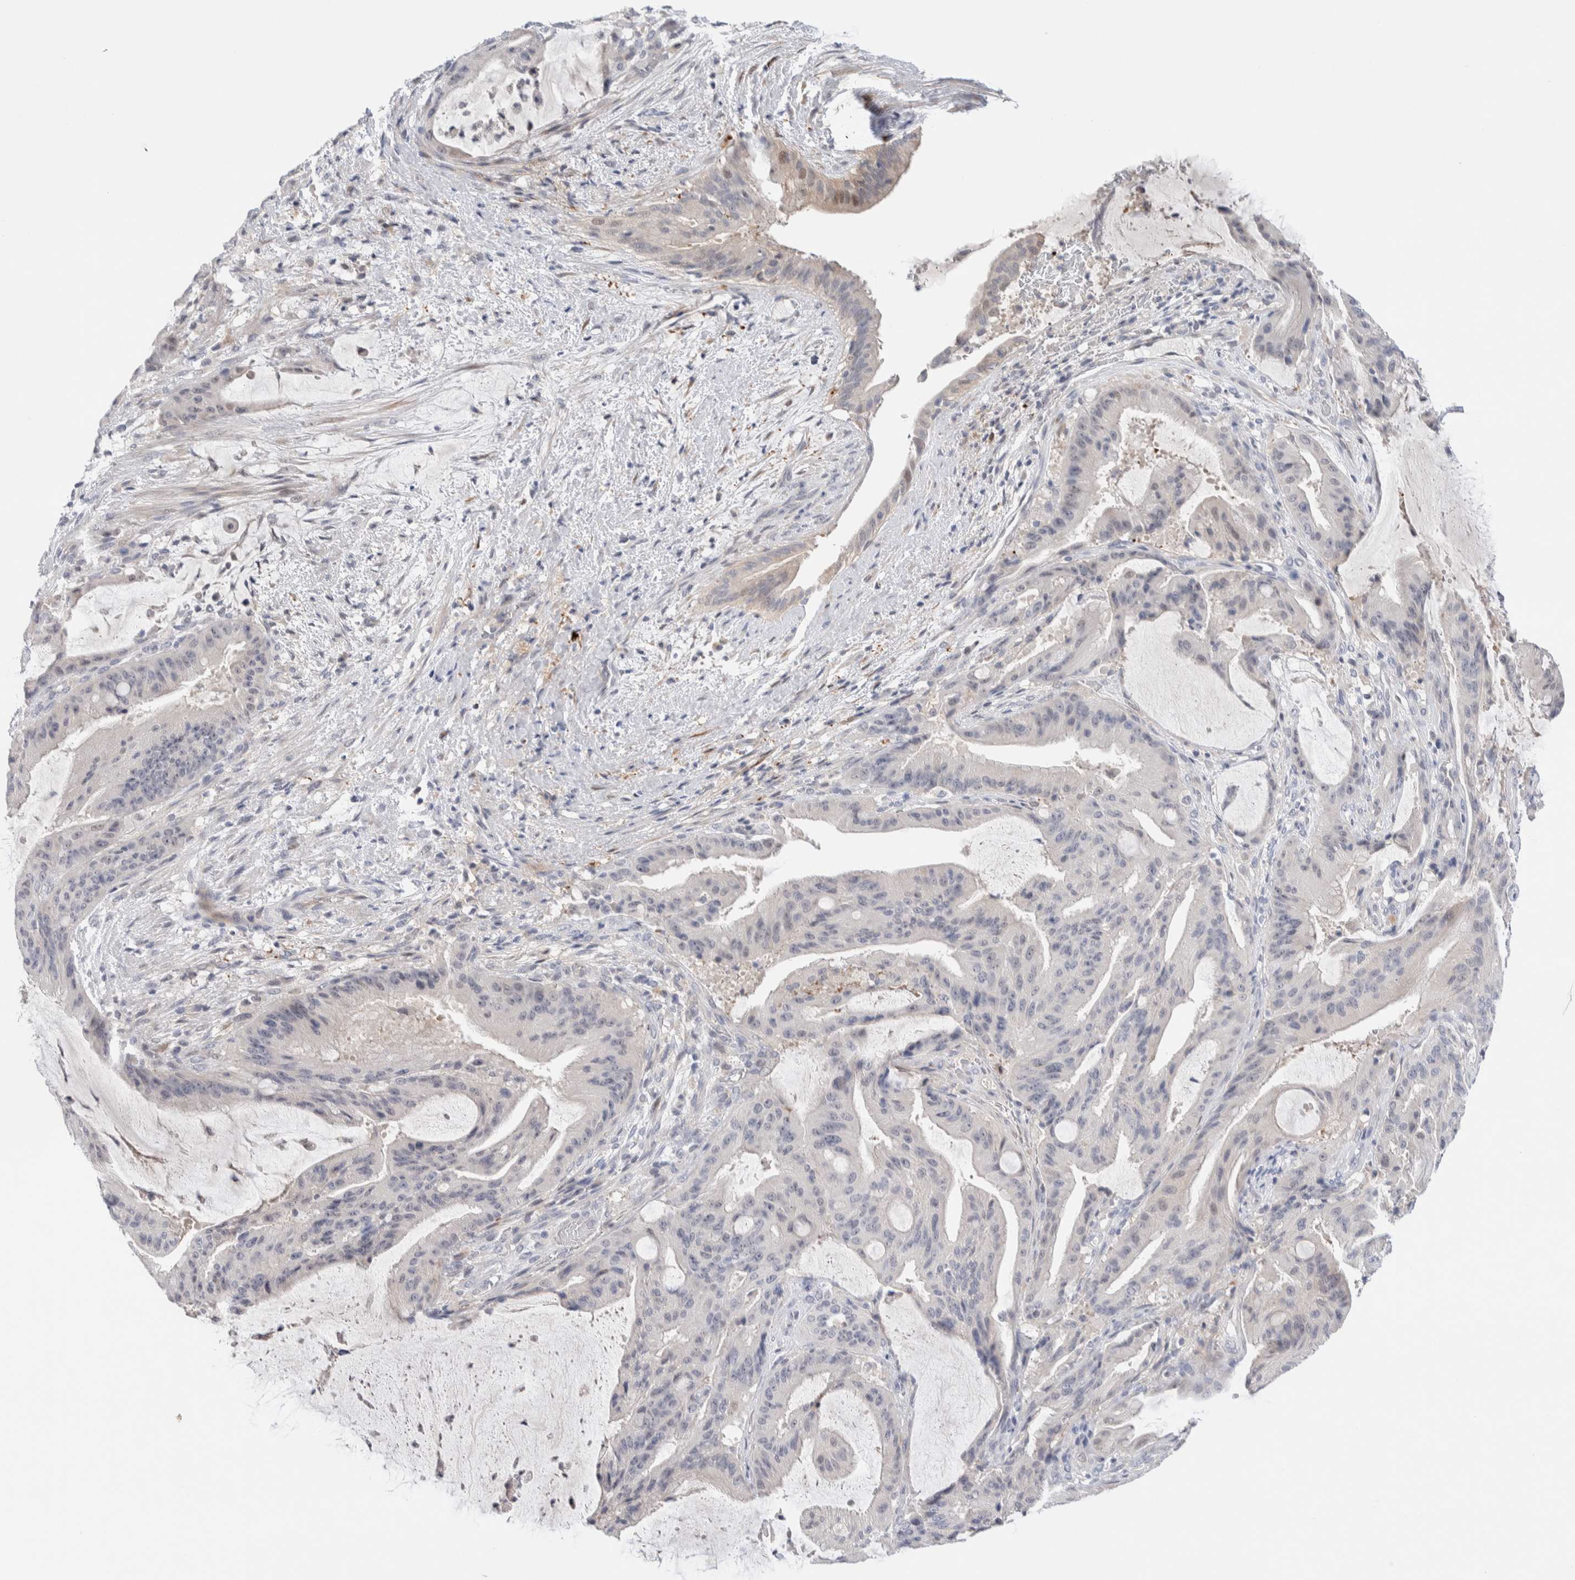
{"staining": {"intensity": "weak", "quantity": "<25%", "location": "nuclear"}, "tissue": "liver cancer", "cell_type": "Tumor cells", "image_type": "cancer", "snomed": [{"axis": "morphology", "description": "Normal tissue, NOS"}, {"axis": "morphology", "description": "Cholangiocarcinoma"}, {"axis": "topography", "description": "Liver"}, {"axis": "topography", "description": "Peripheral nerve tissue"}], "caption": "High magnification brightfield microscopy of liver cancer stained with DAB (brown) and counterstained with hematoxylin (blue): tumor cells show no significant expression.", "gene": "DNAJB6", "patient": {"sex": "female", "age": 73}}